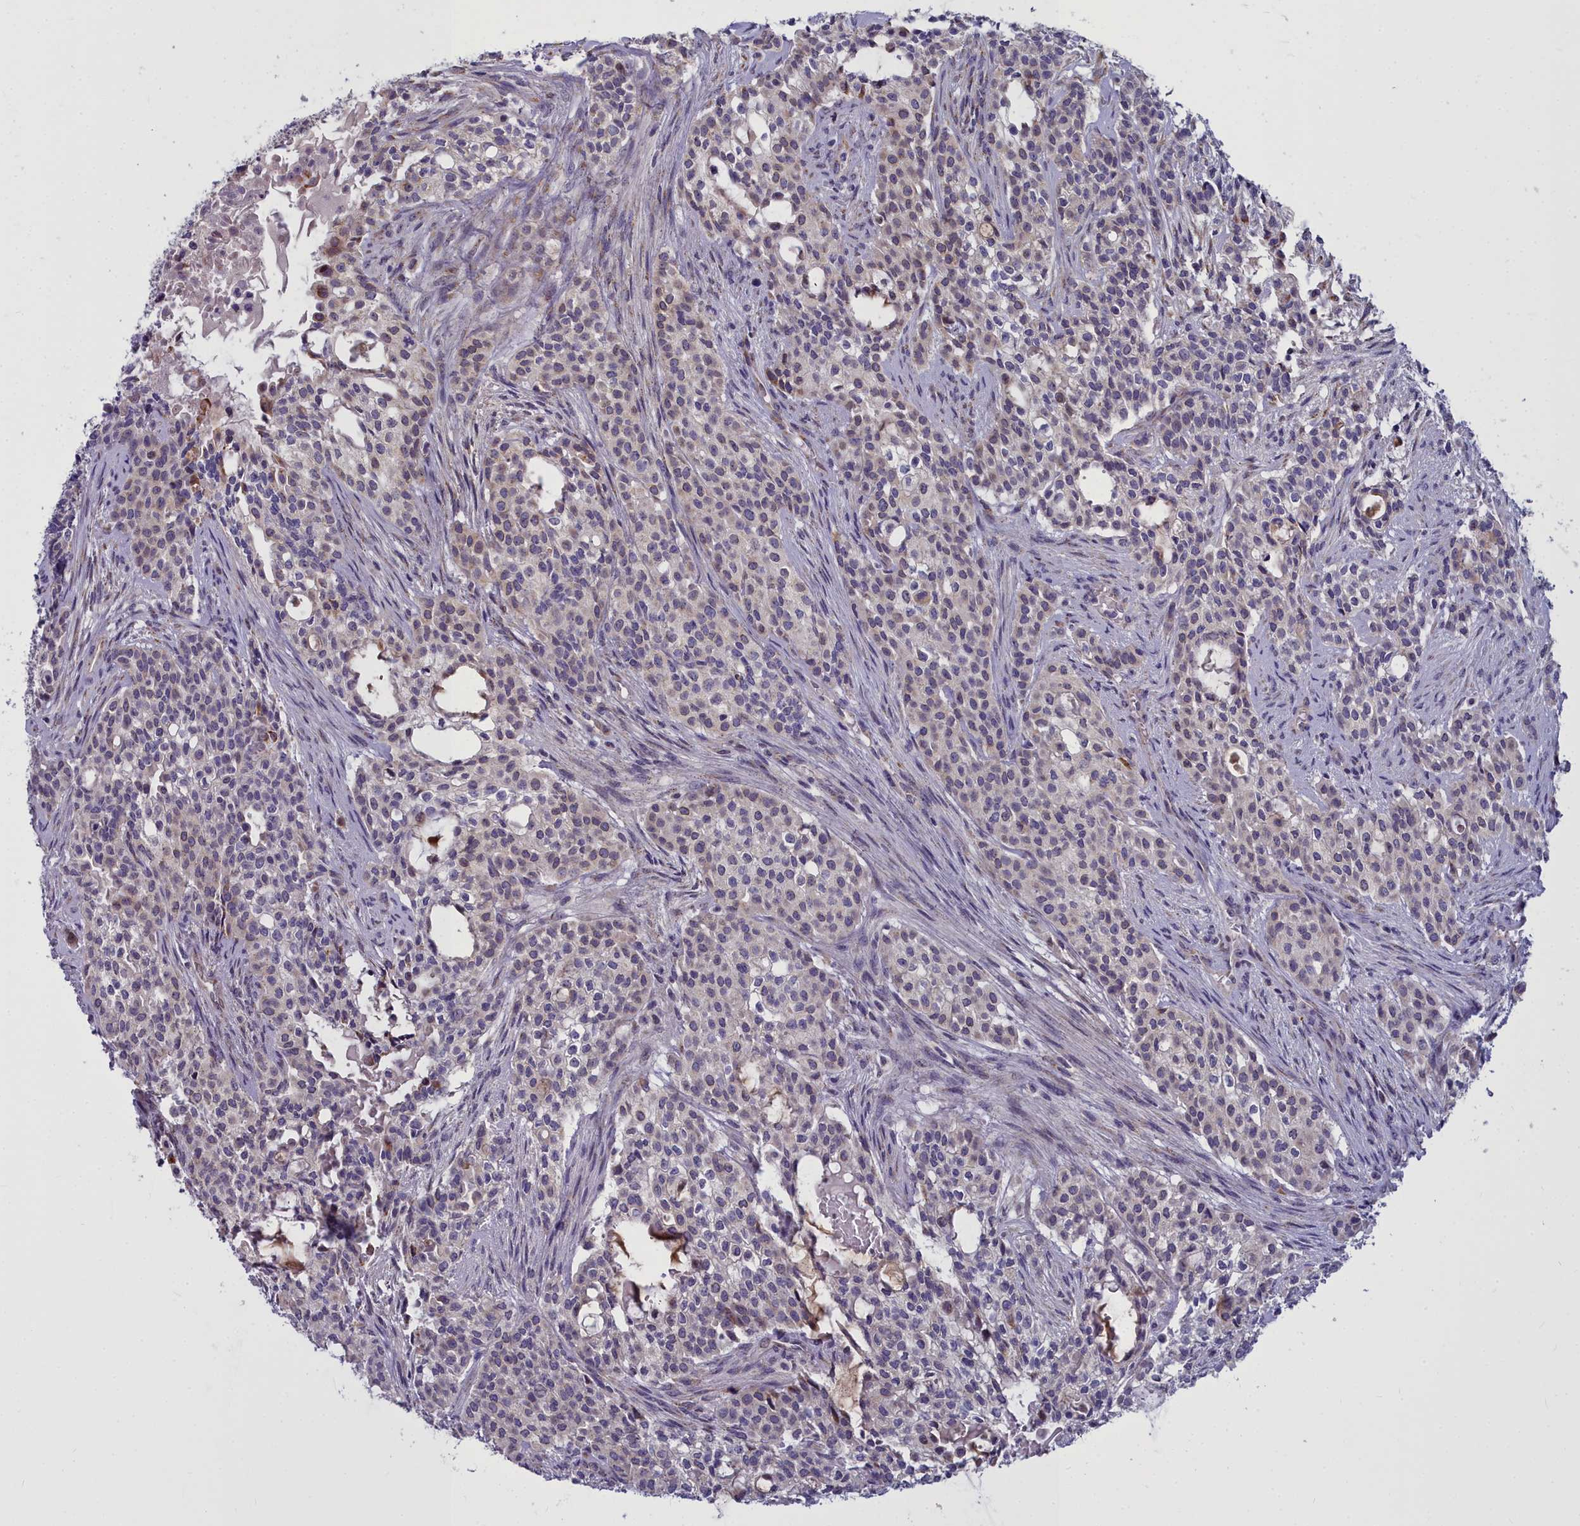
{"staining": {"intensity": "negative", "quantity": "none", "location": "none"}, "tissue": "head and neck cancer", "cell_type": "Tumor cells", "image_type": "cancer", "snomed": [{"axis": "morphology", "description": "Adenocarcinoma, NOS"}, {"axis": "topography", "description": "Head-Neck"}], "caption": "The histopathology image reveals no significant staining in tumor cells of head and neck cancer (adenocarcinoma).", "gene": "WDPCP", "patient": {"sex": "male", "age": 81}}